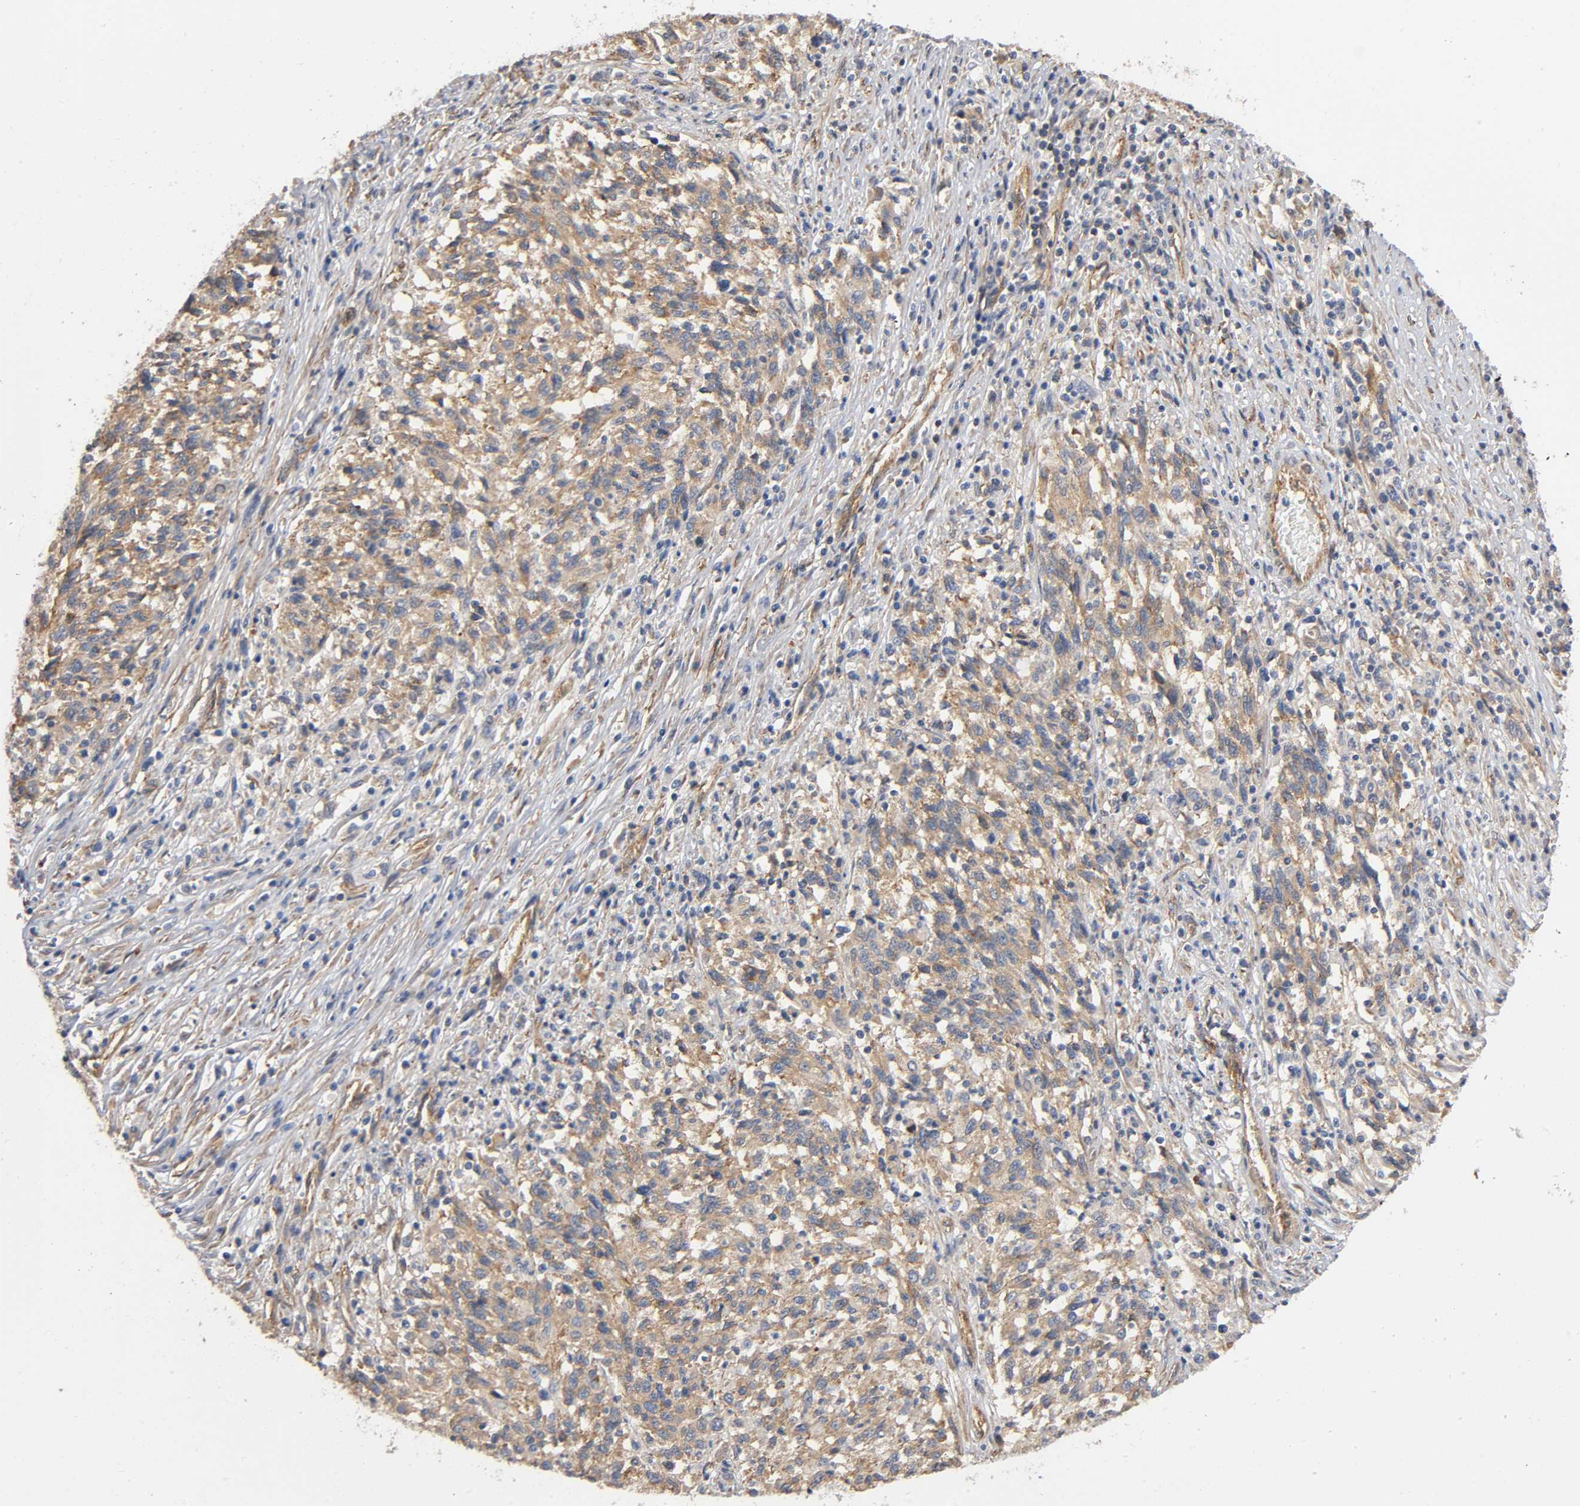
{"staining": {"intensity": "weak", "quantity": ">75%", "location": "cytoplasmic/membranous"}, "tissue": "melanoma", "cell_type": "Tumor cells", "image_type": "cancer", "snomed": [{"axis": "morphology", "description": "Malignant melanoma, Metastatic site"}, {"axis": "topography", "description": "Lymph node"}], "caption": "Immunohistochemistry histopathology image of neoplastic tissue: melanoma stained using IHC displays low levels of weak protein expression localized specifically in the cytoplasmic/membranous of tumor cells, appearing as a cytoplasmic/membranous brown color.", "gene": "MARS1", "patient": {"sex": "male", "age": 61}}